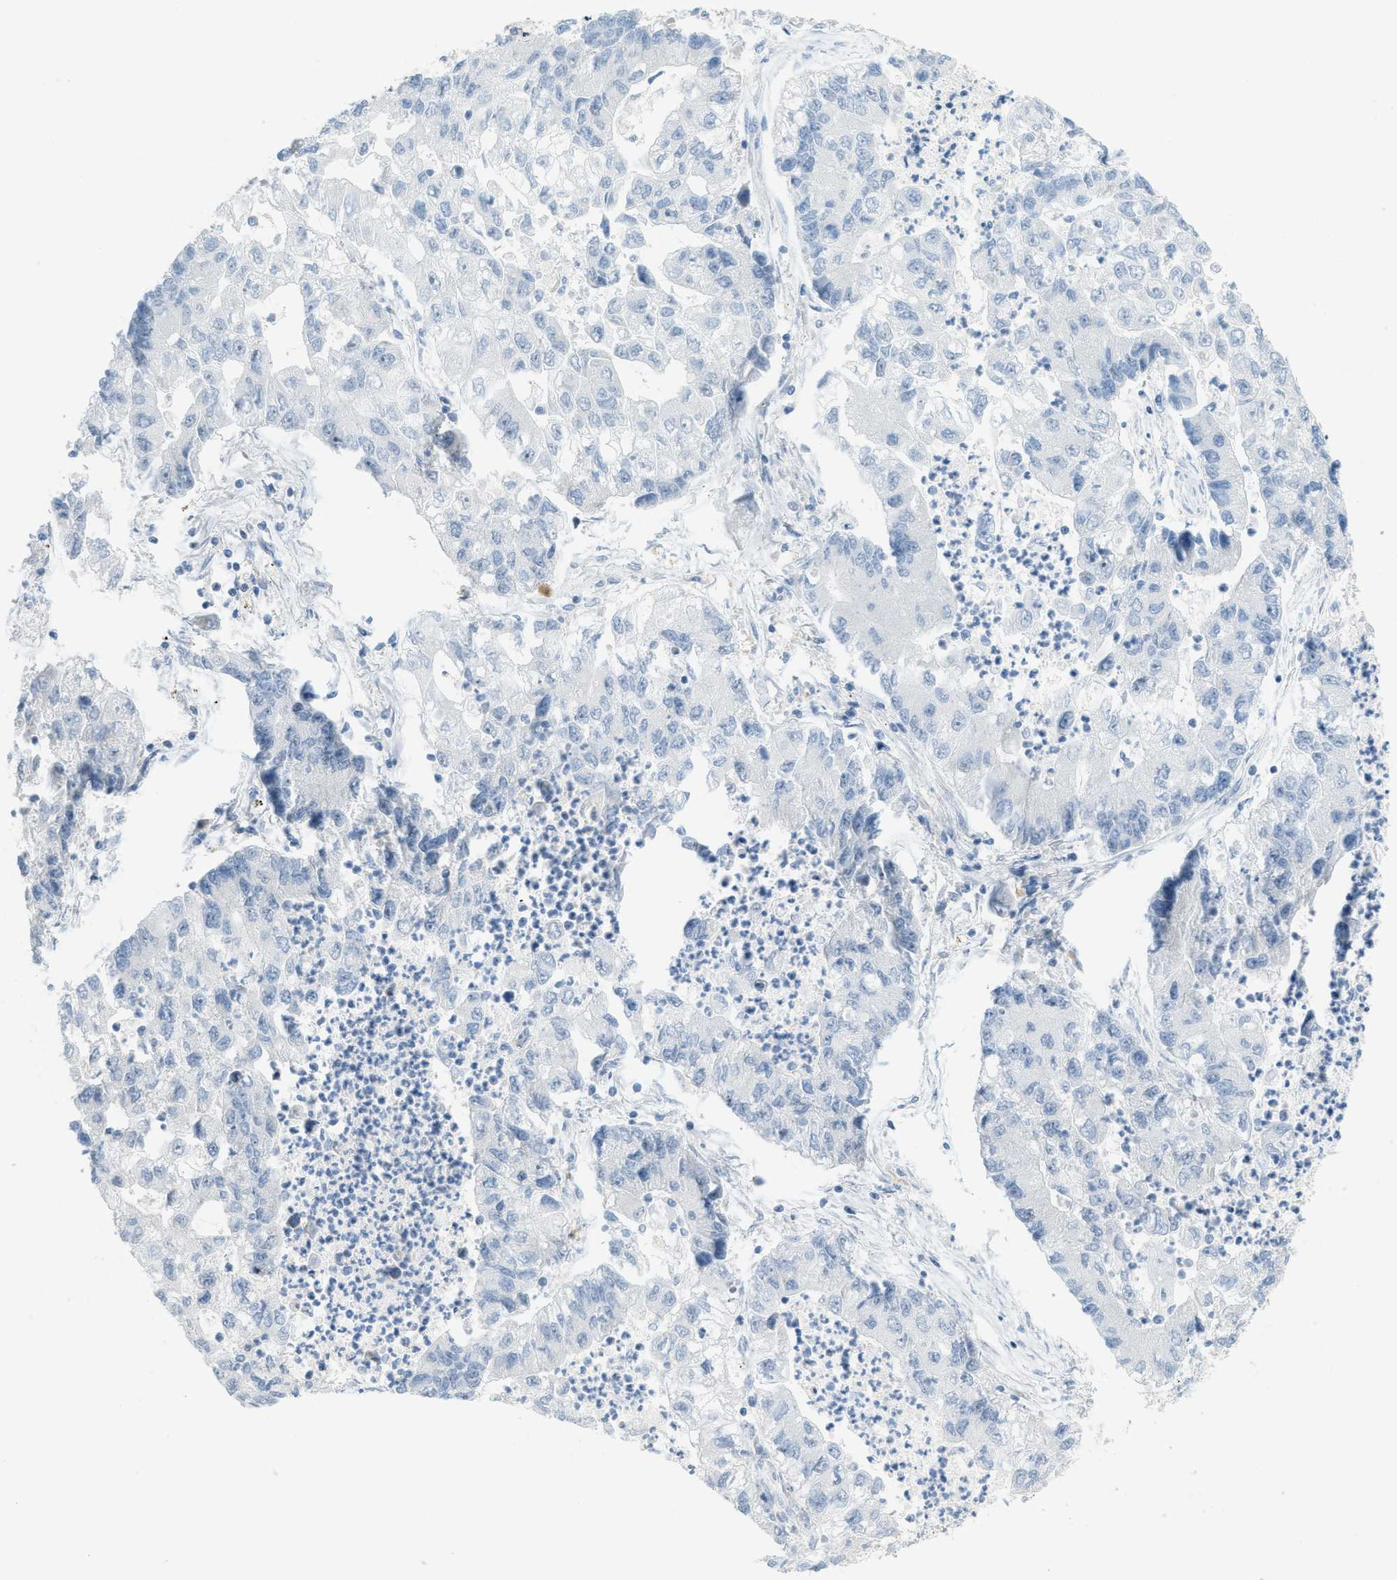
{"staining": {"intensity": "negative", "quantity": "none", "location": "none"}, "tissue": "lung cancer", "cell_type": "Tumor cells", "image_type": "cancer", "snomed": [{"axis": "morphology", "description": "Adenocarcinoma, NOS"}, {"axis": "topography", "description": "Lung"}], "caption": "Tumor cells are negative for protein expression in human lung cancer.", "gene": "TXNDC2", "patient": {"sex": "female", "age": 51}}